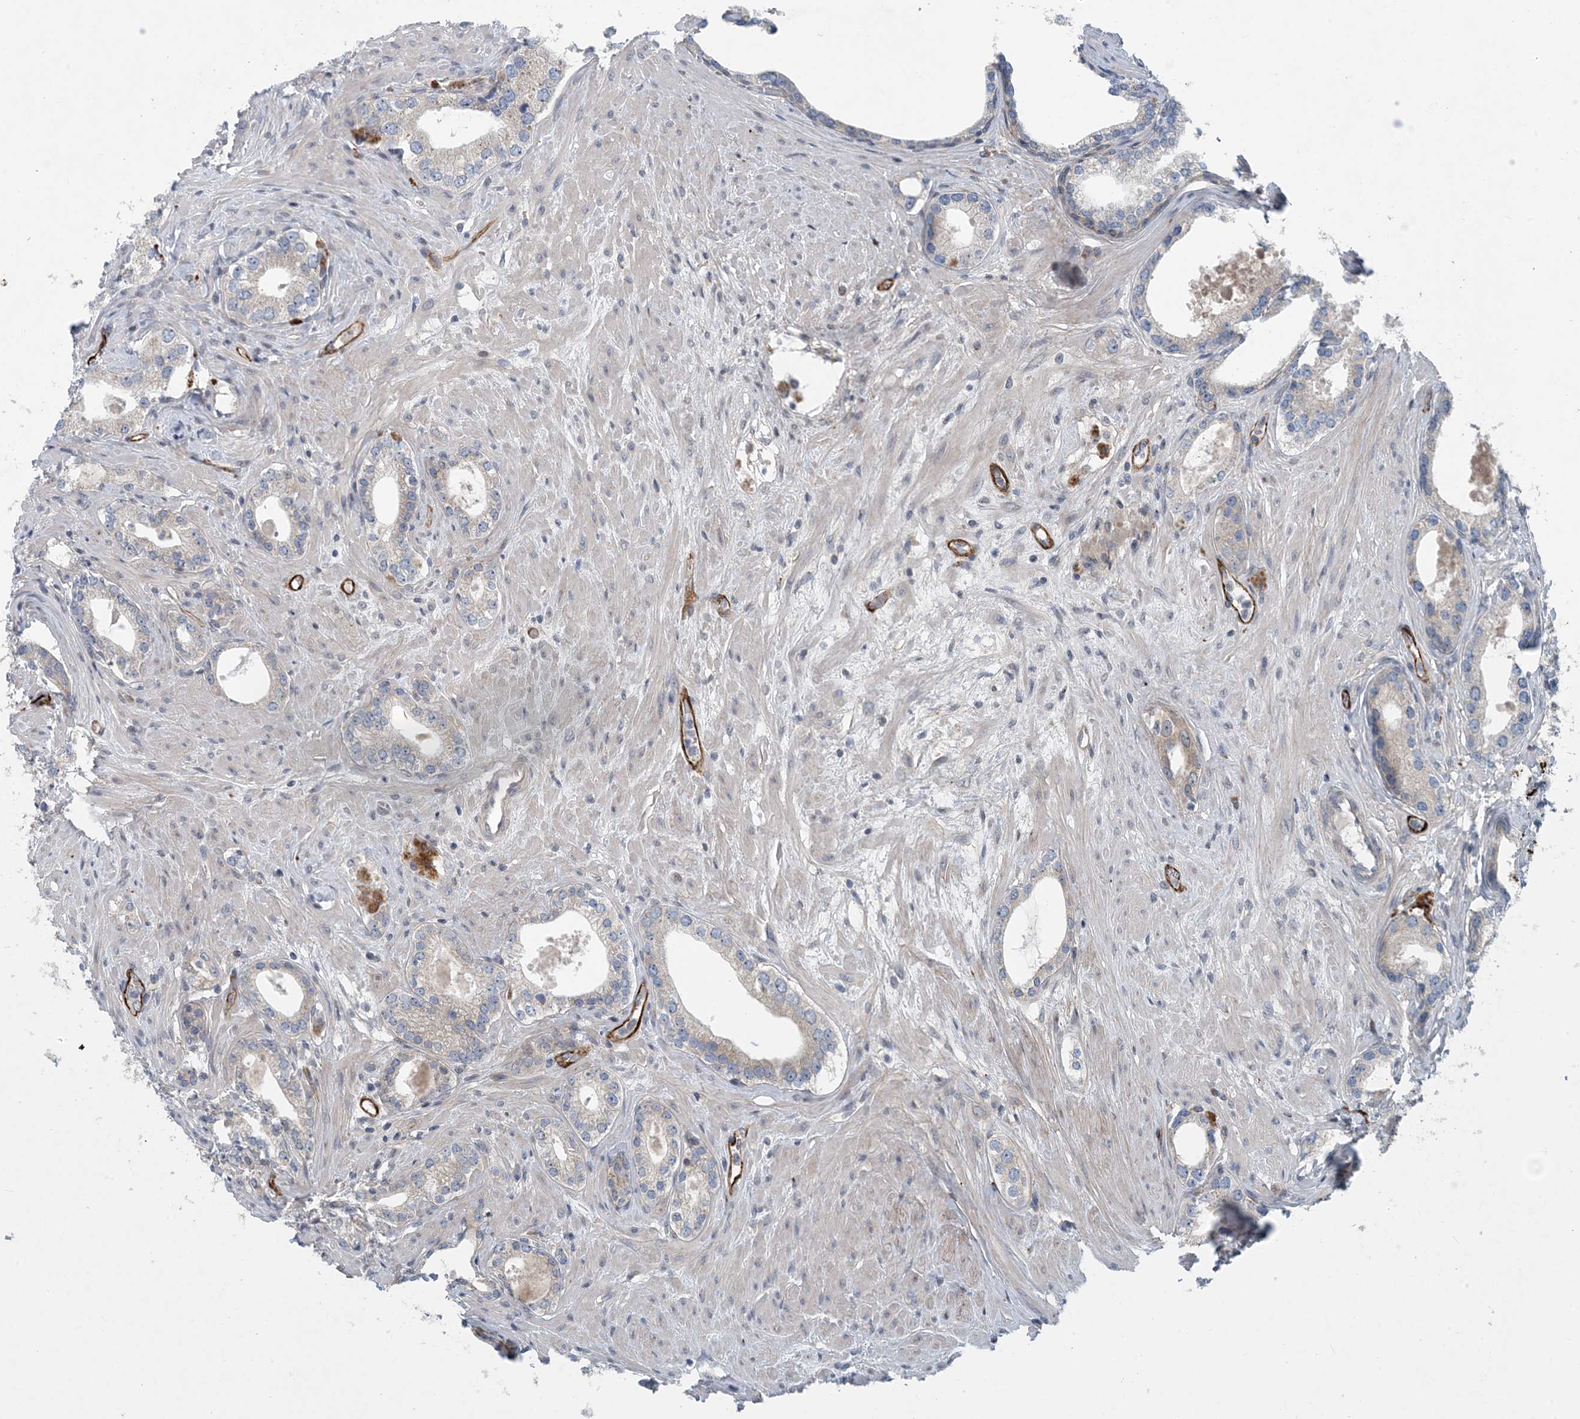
{"staining": {"intensity": "negative", "quantity": "none", "location": "none"}, "tissue": "prostate cancer", "cell_type": "Tumor cells", "image_type": "cancer", "snomed": [{"axis": "morphology", "description": "Adenocarcinoma, High grade"}, {"axis": "topography", "description": "Prostate"}], "caption": "Photomicrograph shows no significant protein positivity in tumor cells of high-grade adenocarcinoma (prostate).", "gene": "HIKESHI", "patient": {"sex": "male", "age": 63}}